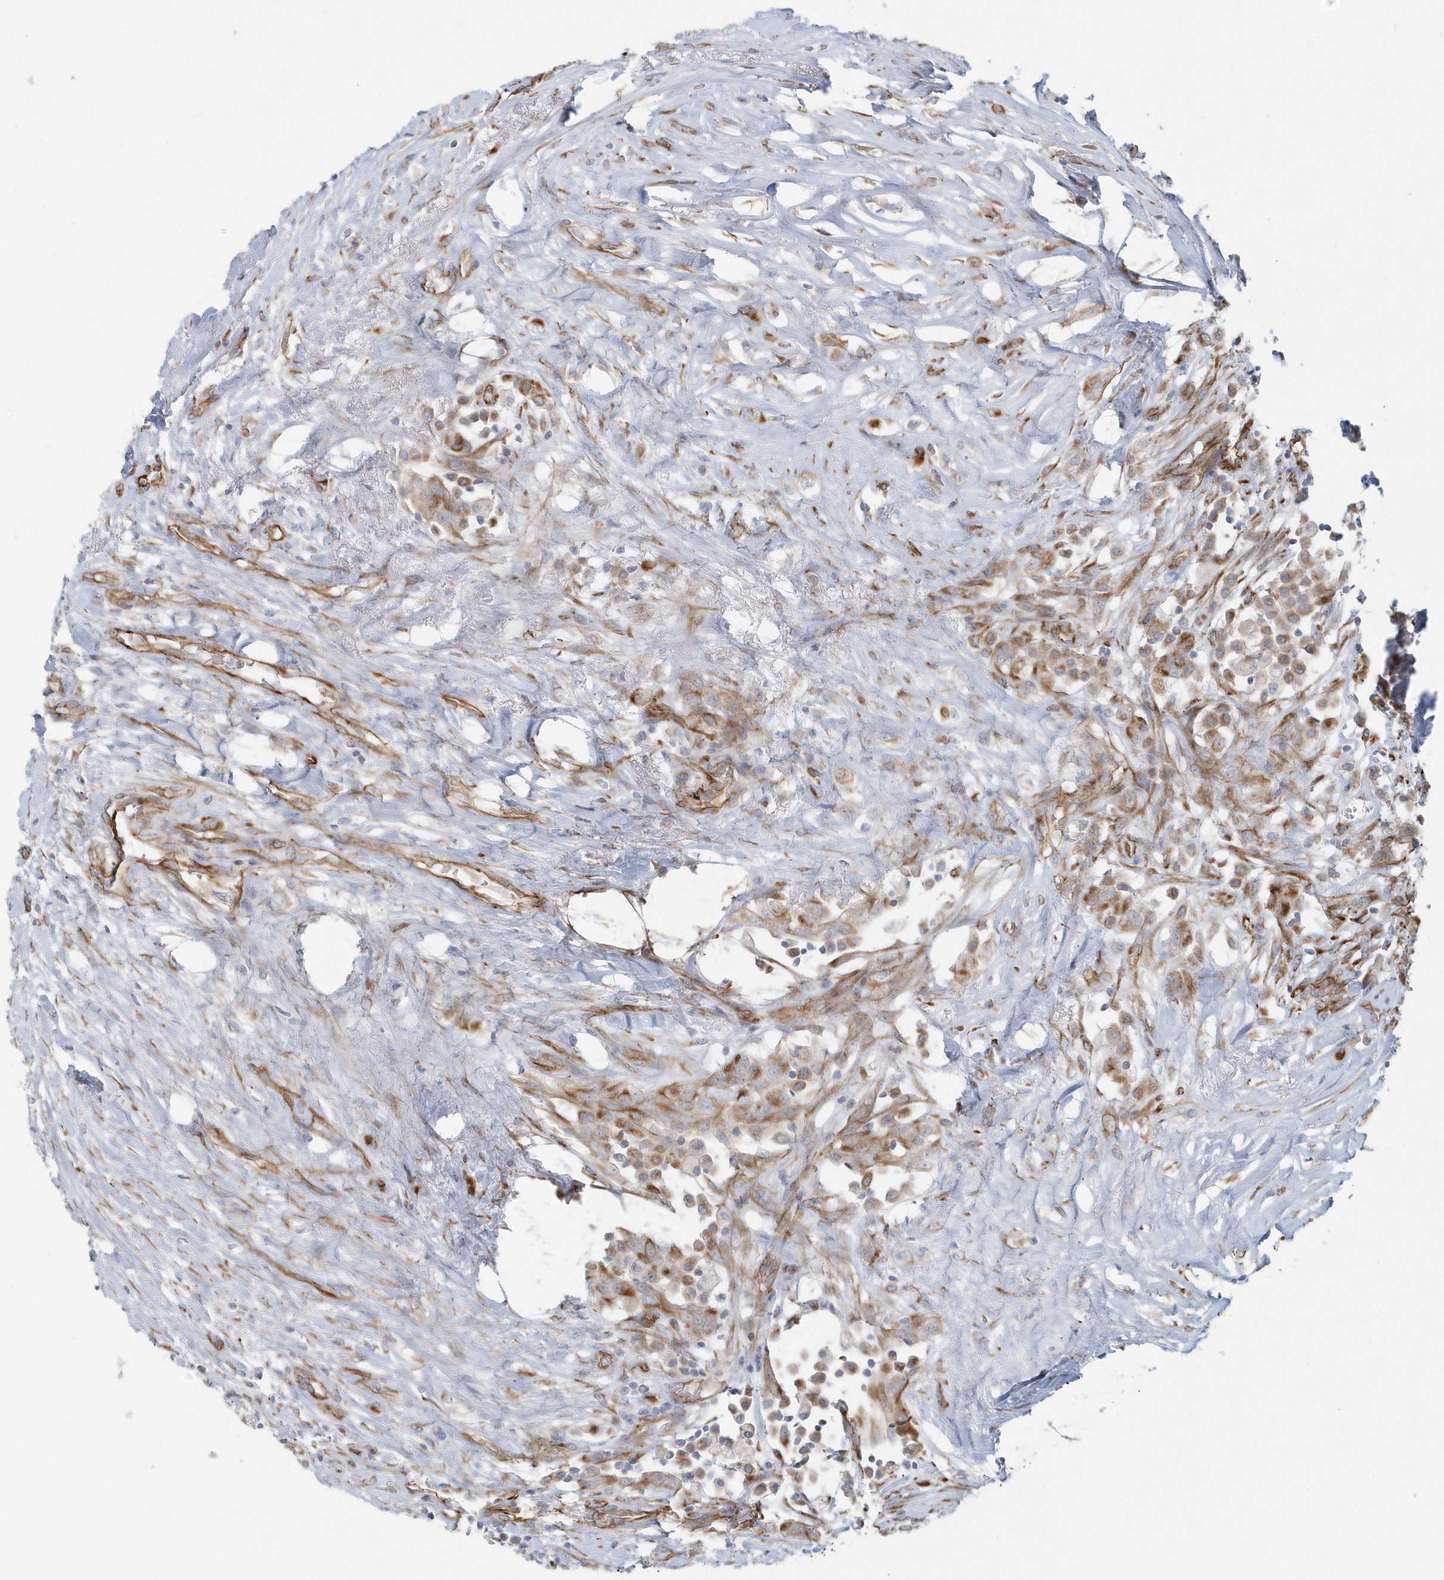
{"staining": {"intensity": "moderate", "quantity": "25%-75%", "location": "cytoplasmic/membranous"}, "tissue": "thyroid cancer", "cell_type": "Tumor cells", "image_type": "cancer", "snomed": [{"axis": "morphology", "description": "Papillary adenocarcinoma, NOS"}, {"axis": "topography", "description": "Thyroid gland"}], "caption": "Immunohistochemistry micrograph of human thyroid cancer (papillary adenocarcinoma) stained for a protein (brown), which reveals medium levels of moderate cytoplasmic/membranous staining in approximately 25%-75% of tumor cells.", "gene": "GPR152", "patient": {"sex": "female", "age": 59}}